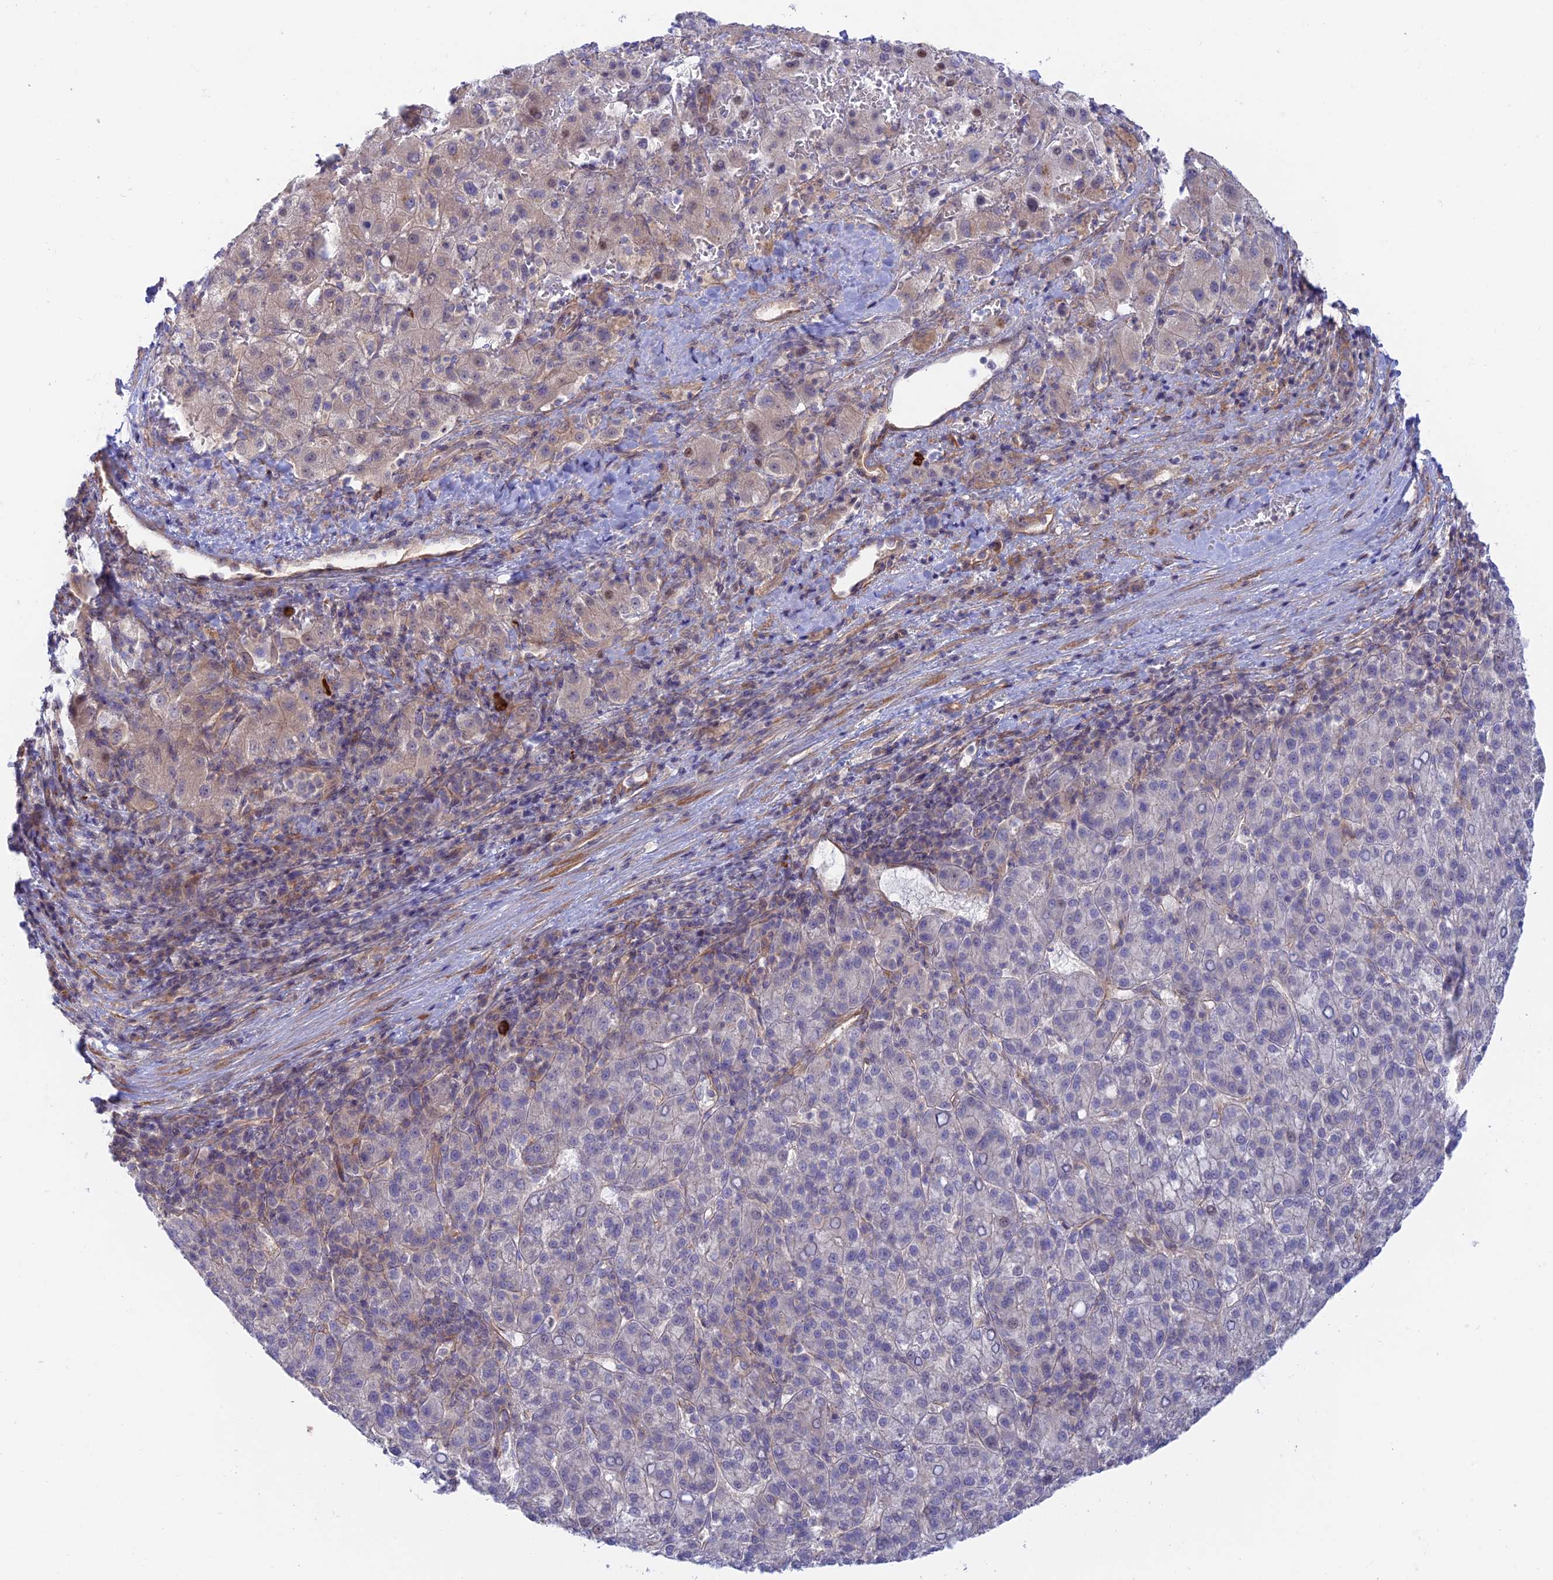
{"staining": {"intensity": "negative", "quantity": "none", "location": "none"}, "tissue": "liver cancer", "cell_type": "Tumor cells", "image_type": "cancer", "snomed": [{"axis": "morphology", "description": "Carcinoma, Hepatocellular, NOS"}, {"axis": "topography", "description": "Liver"}], "caption": "This is an immunohistochemistry (IHC) micrograph of liver cancer (hepatocellular carcinoma). There is no expression in tumor cells.", "gene": "KCNAB1", "patient": {"sex": "female", "age": 58}}